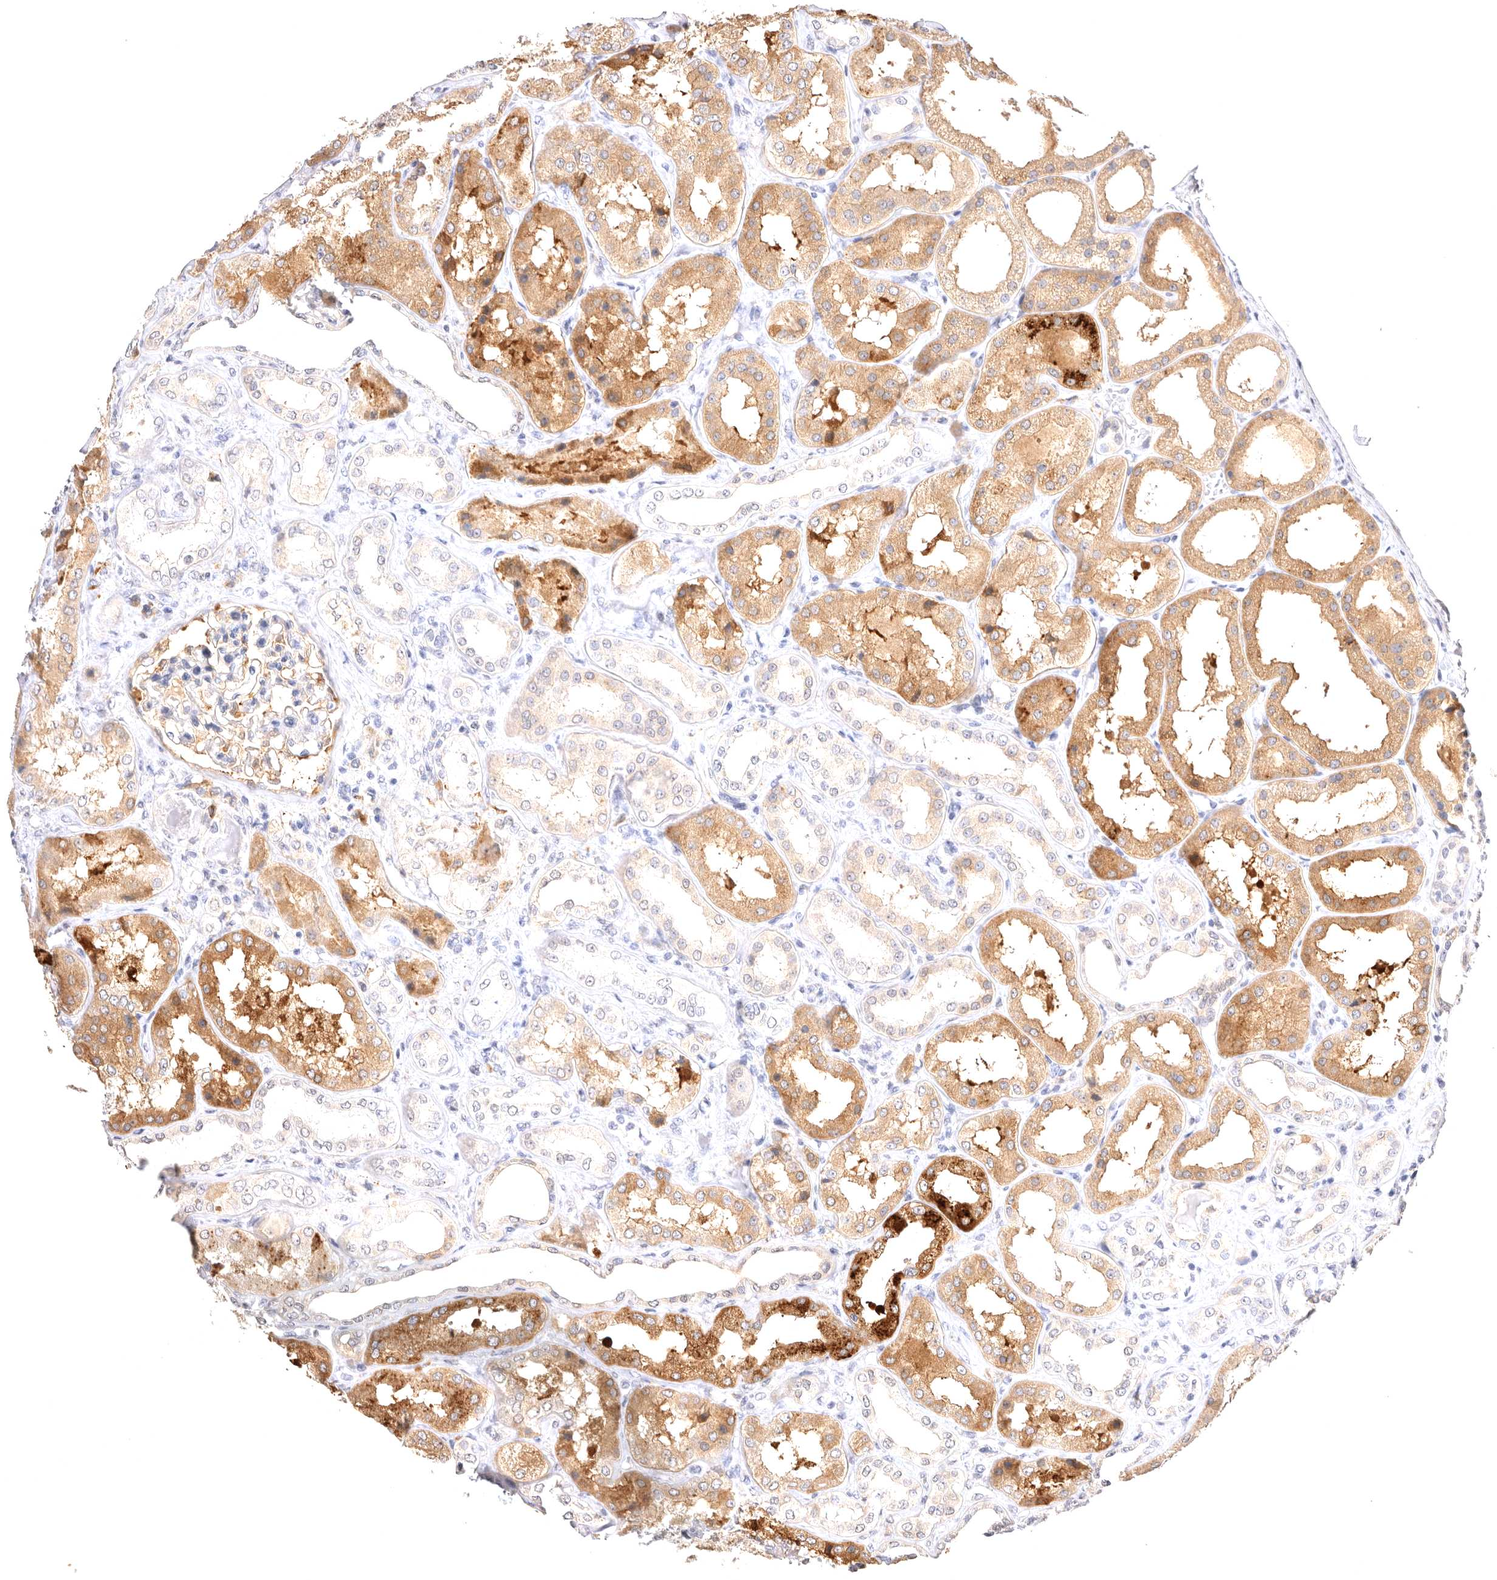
{"staining": {"intensity": "negative", "quantity": "none", "location": "none"}, "tissue": "kidney", "cell_type": "Cells in glomeruli", "image_type": "normal", "snomed": [{"axis": "morphology", "description": "Normal tissue, NOS"}, {"axis": "topography", "description": "Kidney"}], "caption": "The immunohistochemistry photomicrograph has no significant positivity in cells in glomeruli of kidney.", "gene": "VPS45", "patient": {"sex": "female", "age": 56}}